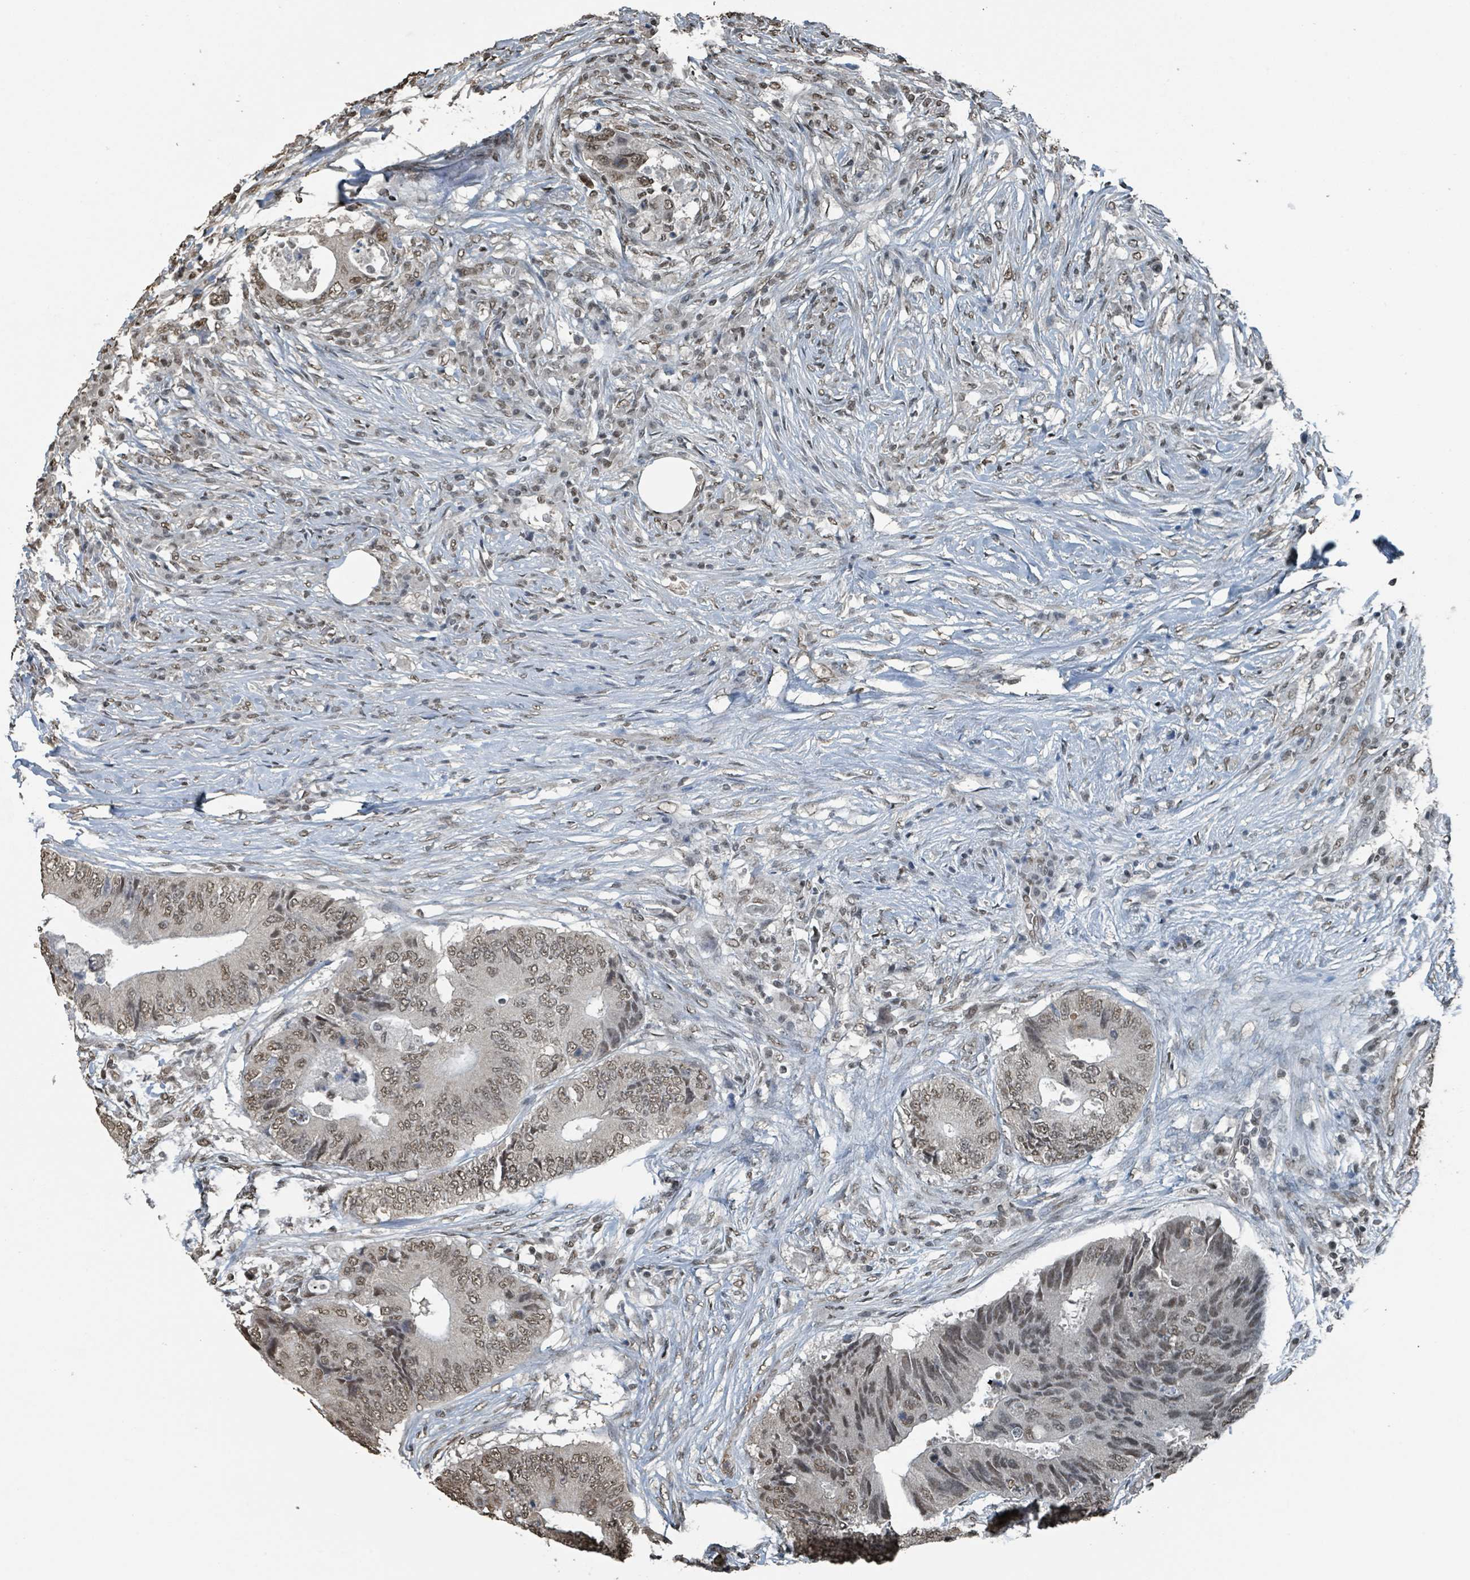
{"staining": {"intensity": "weak", "quantity": ">75%", "location": "nuclear"}, "tissue": "colorectal cancer", "cell_type": "Tumor cells", "image_type": "cancer", "snomed": [{"axis": "morphology", "description": "Adenocarcinoma, NOS"}, {"axis": "topography", "description": "Colon"}], "caption": "A brown stain labels weak nuclear expression of a protein in human colorectal cancer (adenocarcinoma) tumor cells.", "gene": "PHIP", "patient": {"sex": "male", "age": 71}}